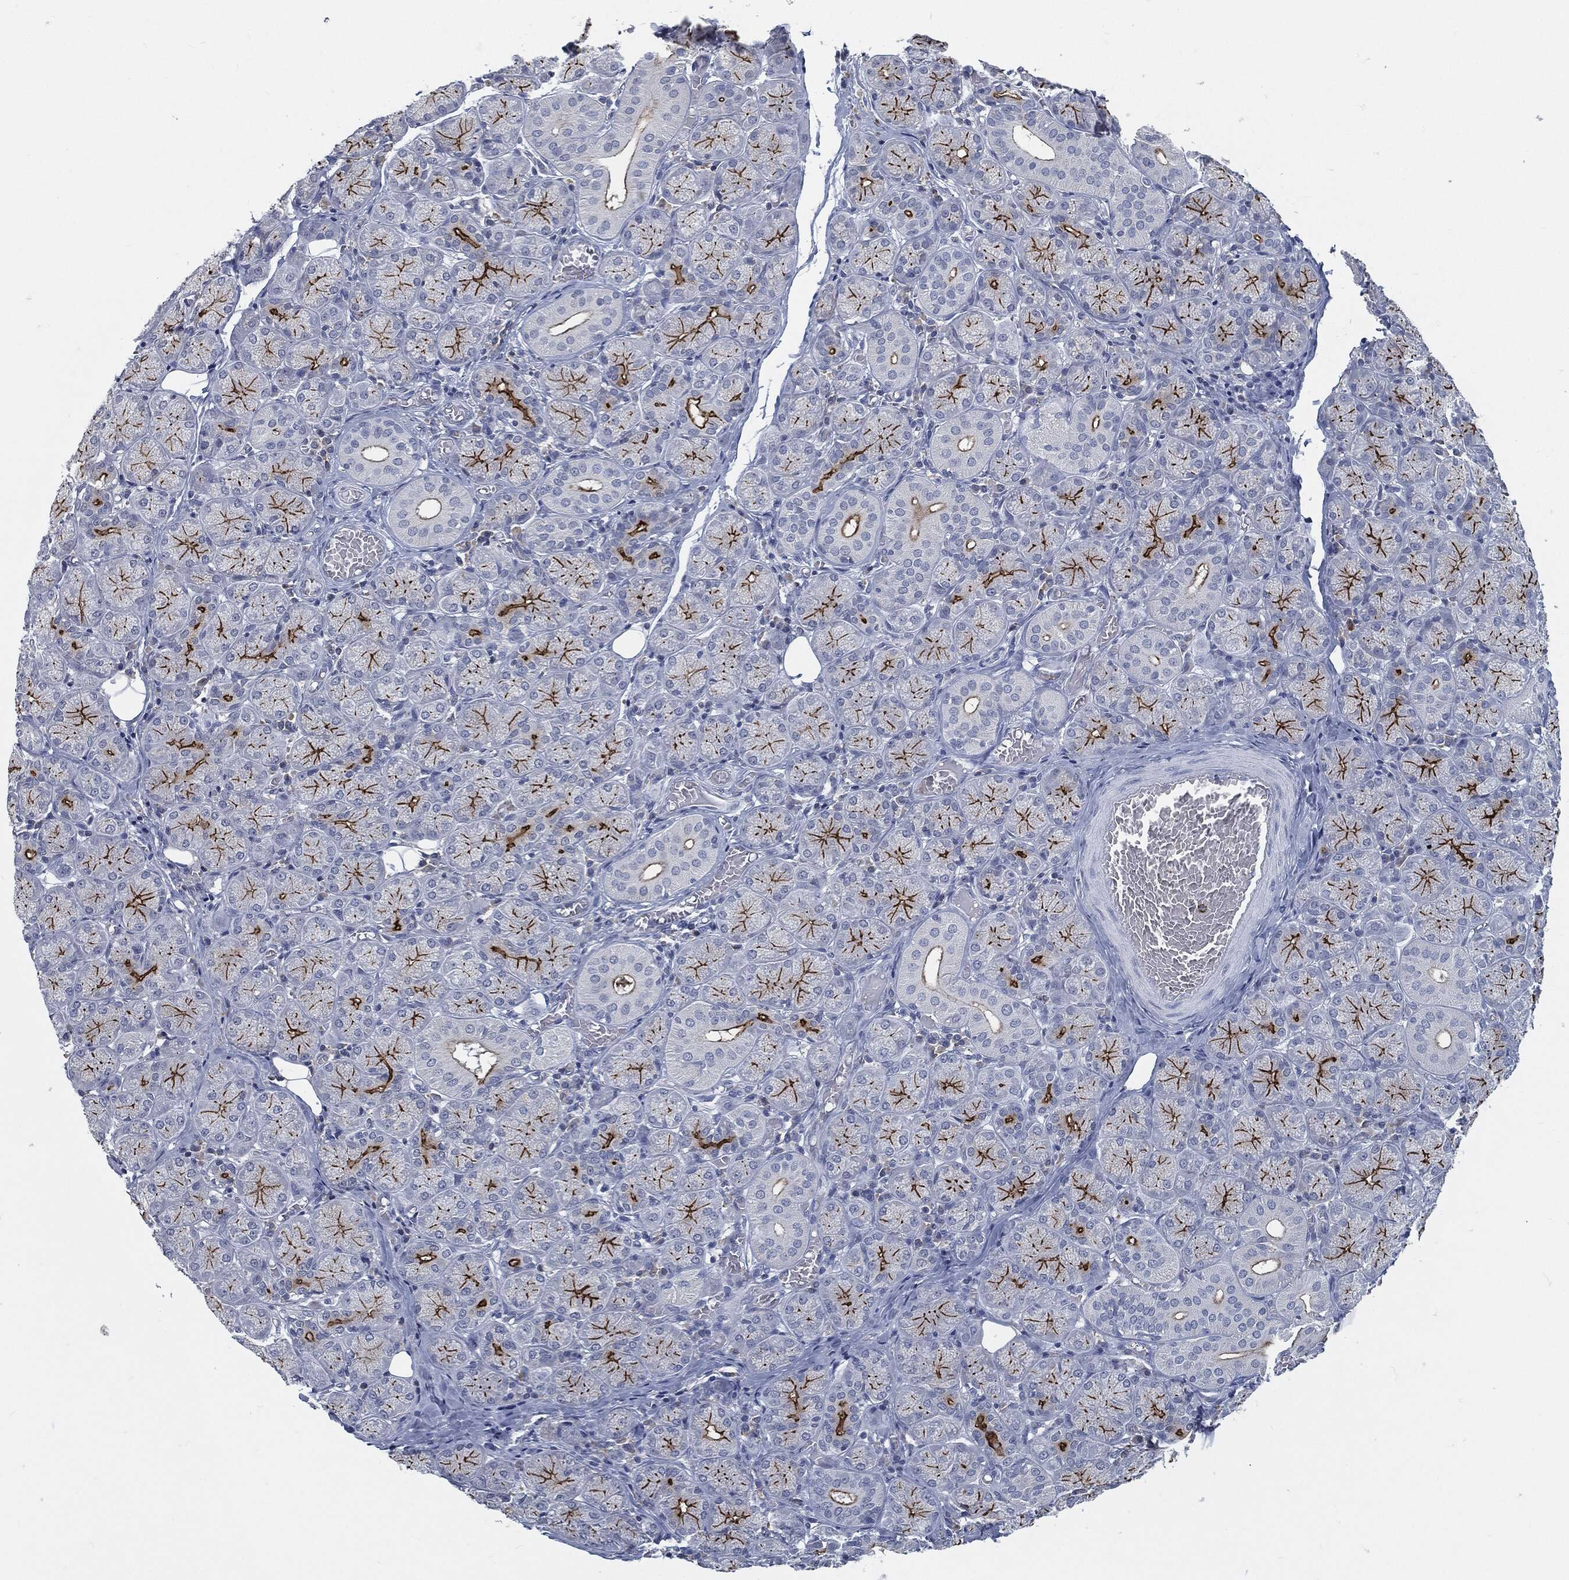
{"staining": {"intensity": "strong", "quantity": ">75%", "location": "cytoplasmic/membranous"}, "tissue": "salivary gland", "cell_type": "Glandular cells", "image_type": "normal", "snomed": [{"axis": "morphology", "description": "Normal tissue, NOS"}, {"axis": "topography", "description": "Salivary gland"}, {"axis": "topography", "description": "Peripheral nerve tissue"}], "caption": "Protein expression analysis of normal salivary gland reveals strong cytoplasmic/membranous expression in approximately >75% of glandular cells.", "gene": "PROM1", "patient": {"sex": "female", "age": 24}}